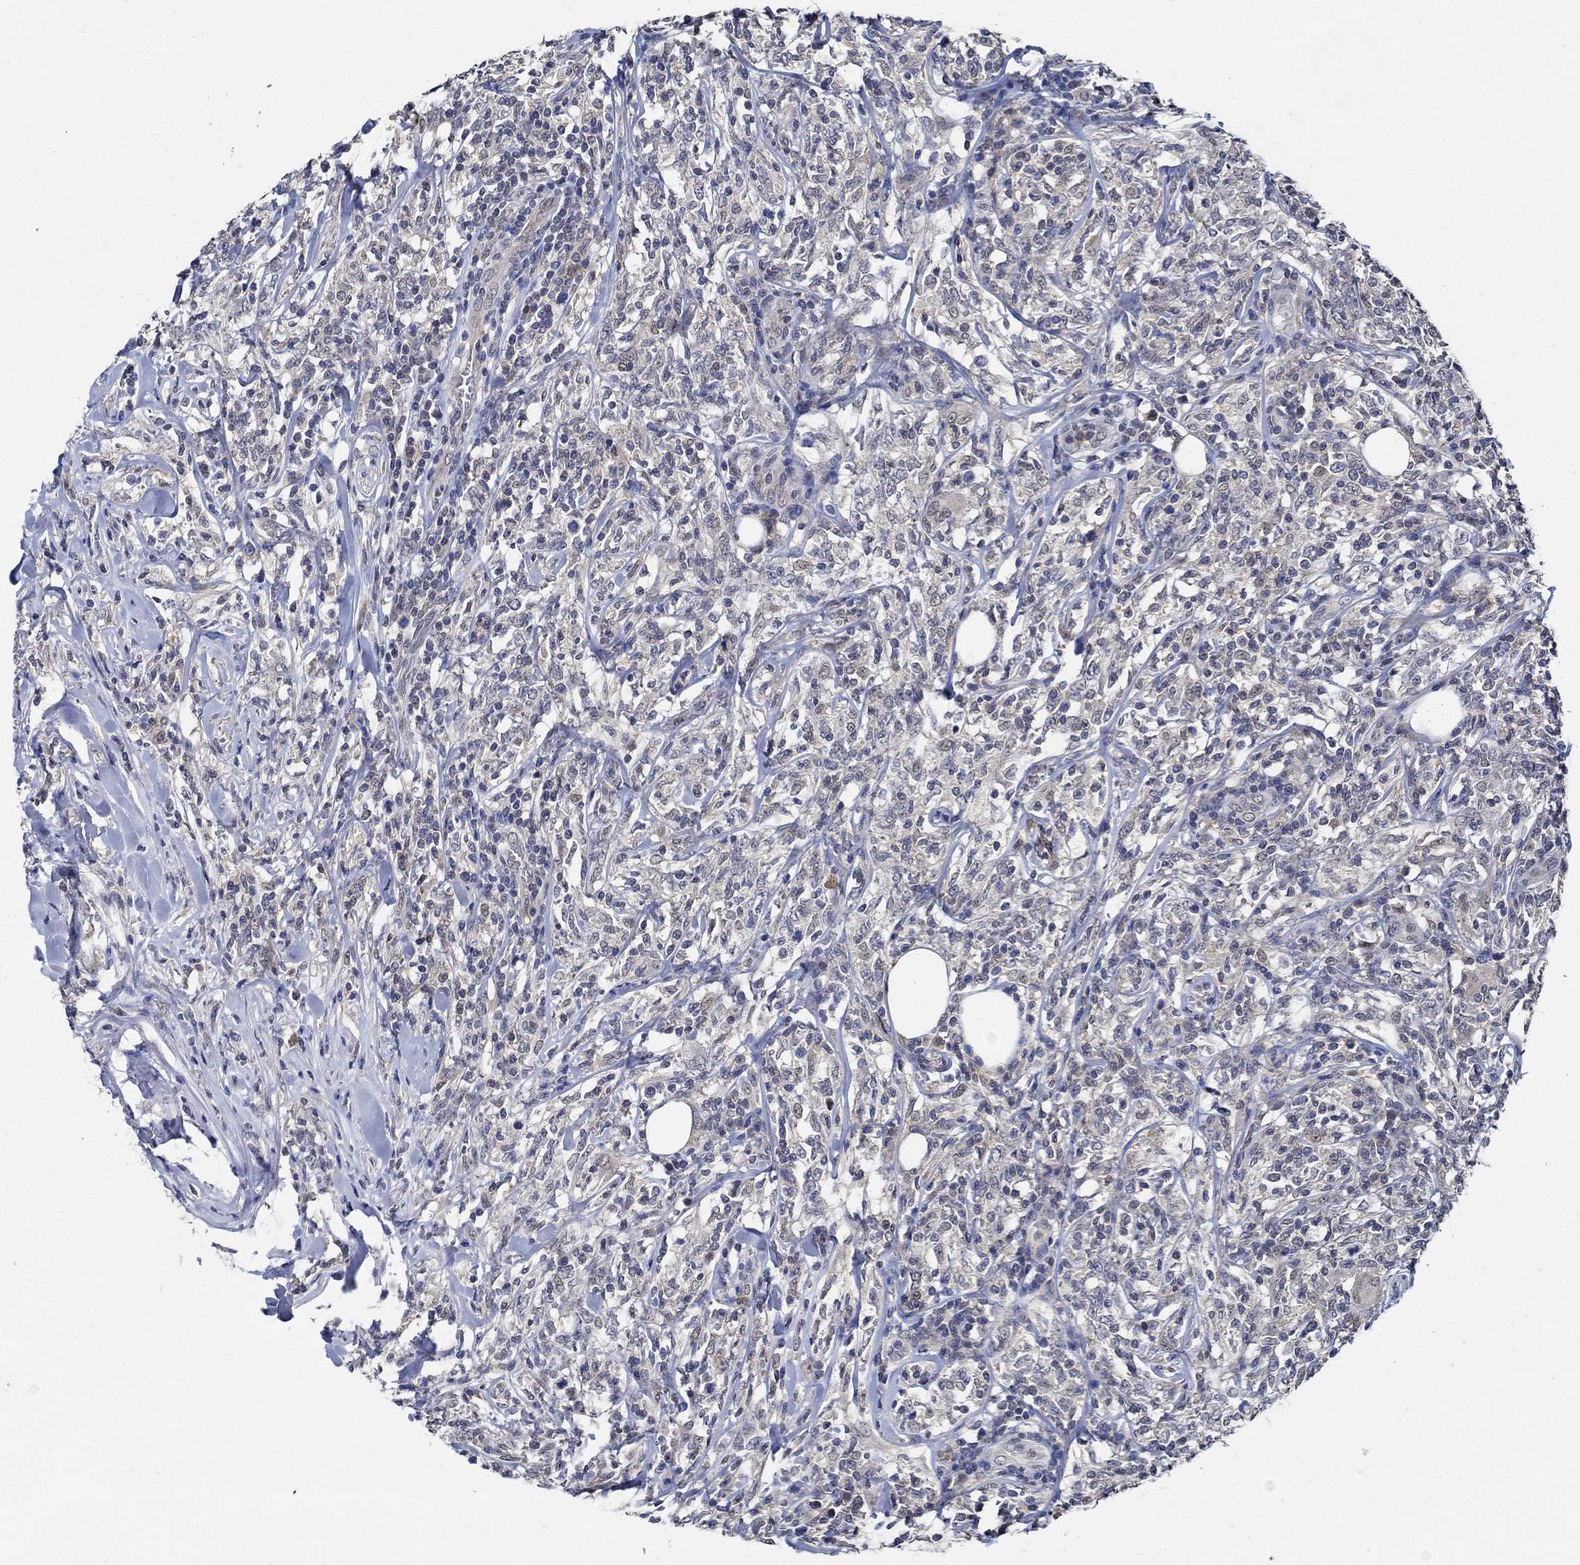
{"staining": {"intensity": "negative", "quantity": "none", "location": "none"}, "tissue": "lymphoma", "cell_type": "Tumor cells", "image_type": "cancer", "snomed": [{"axis": "morphology", "description": "Malignant lymphoma, non-Hodgkin's type, High grade"}, {"axis": "topography", "description": "Lymph node"}], "caption": "There is no significant positivity in tumor cells of high-grade malignant lymphoma, non-Hodgkin's type.", "gene": "DACT1", "patient": {"sex": "female", "age": 84}}